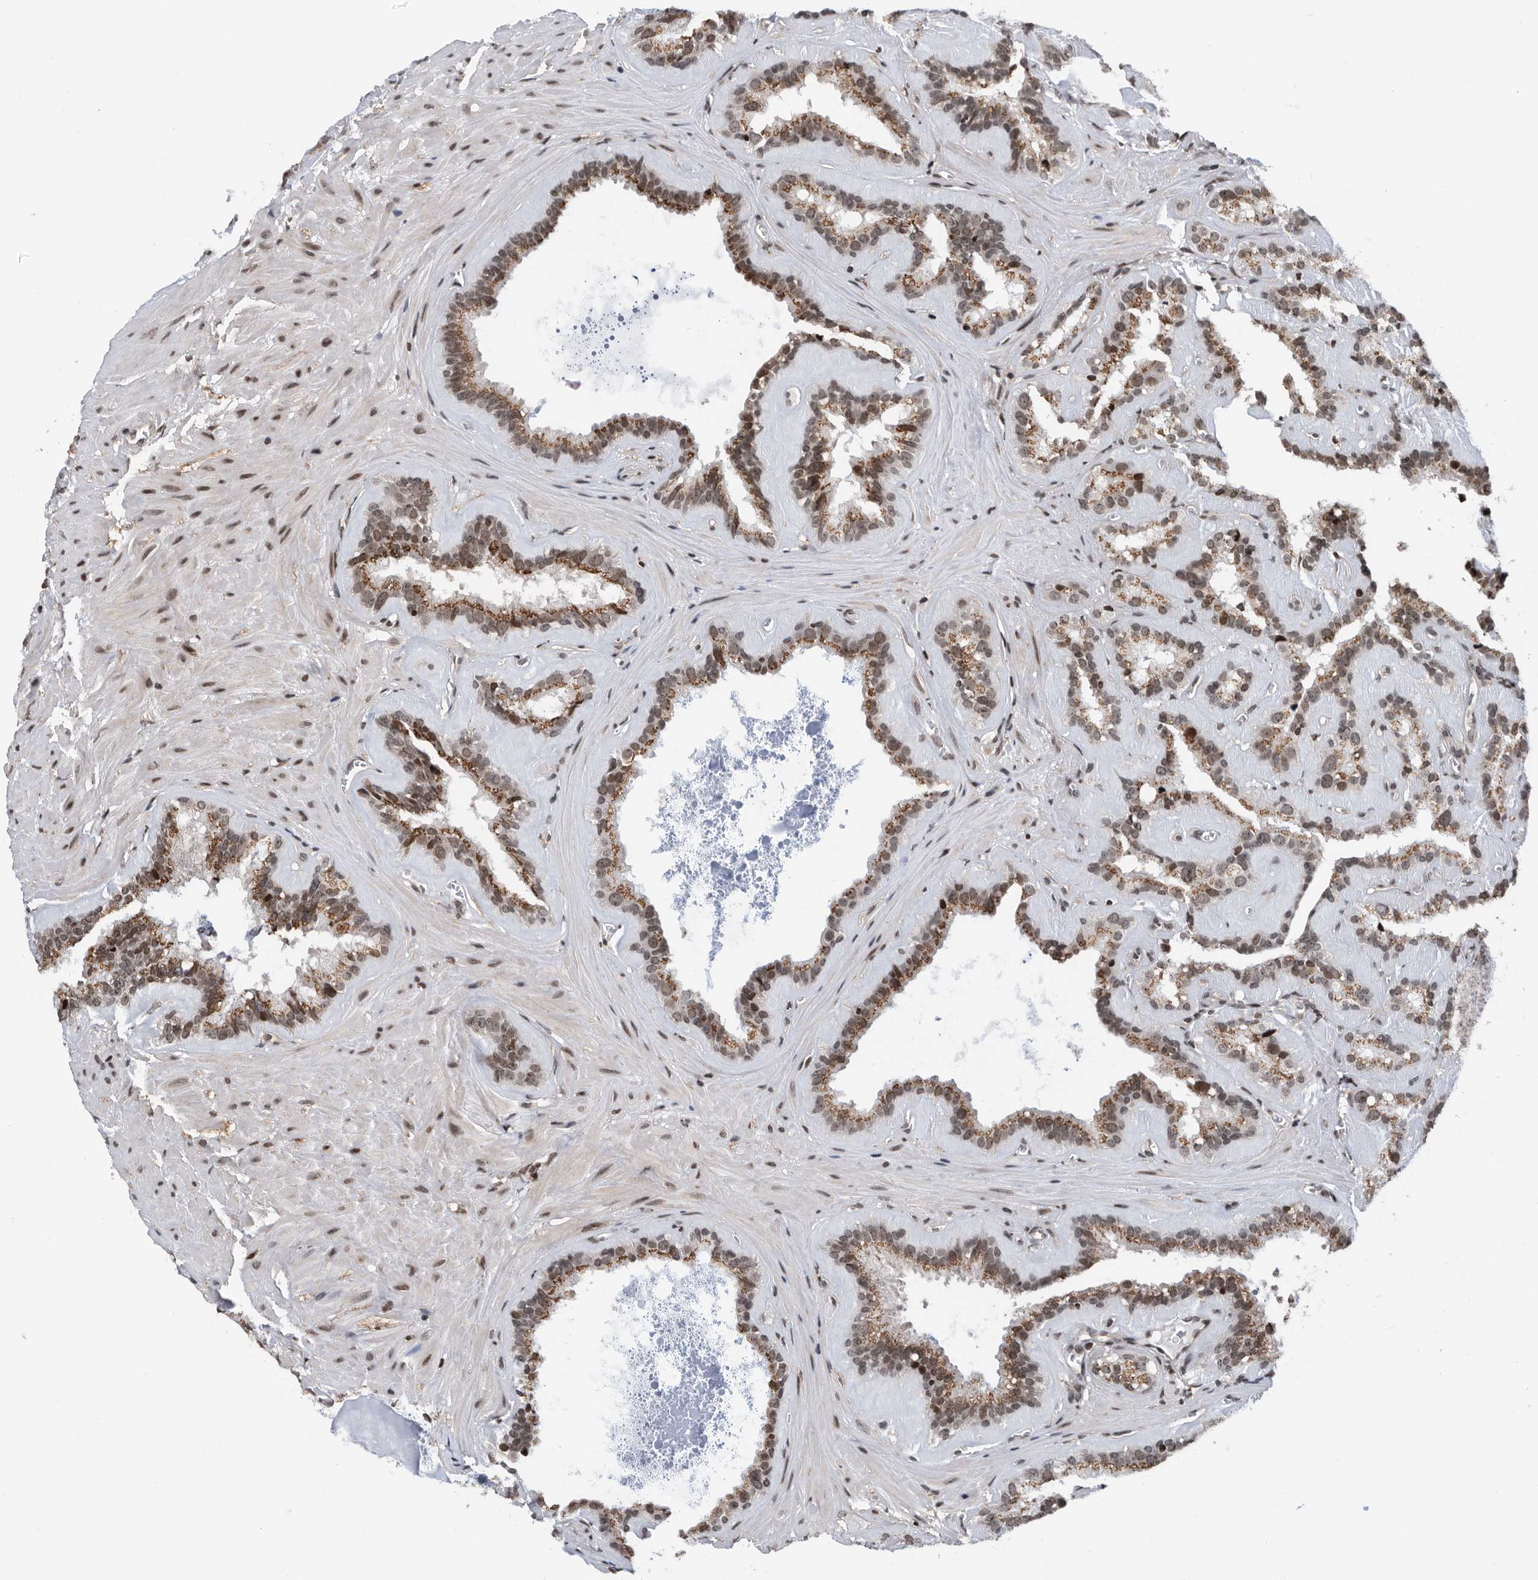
{"staining": {"intensity": "moderate", "quantity": ">75%", "location": "cytoplasmic/membranous,nuclear"}, "tissue": "seminal vesicle", "cell_type": "Glandular cells", "image_type": "normal", "snomed": [{"axis": "morphology", "description": "Normal tissue, NOS"}, {"axis": "topography", "description": "Prostate"}, {"axis": "topography", "description": "Seminal veicle"}], "caption": "Seminal vesicle stained for a protein exhibits moderate cytoplasmic/membranous,nuclear positivity in glandular cells.", "gene": "SNRNP48", "patient": {"sex": "male", "age": 59}}